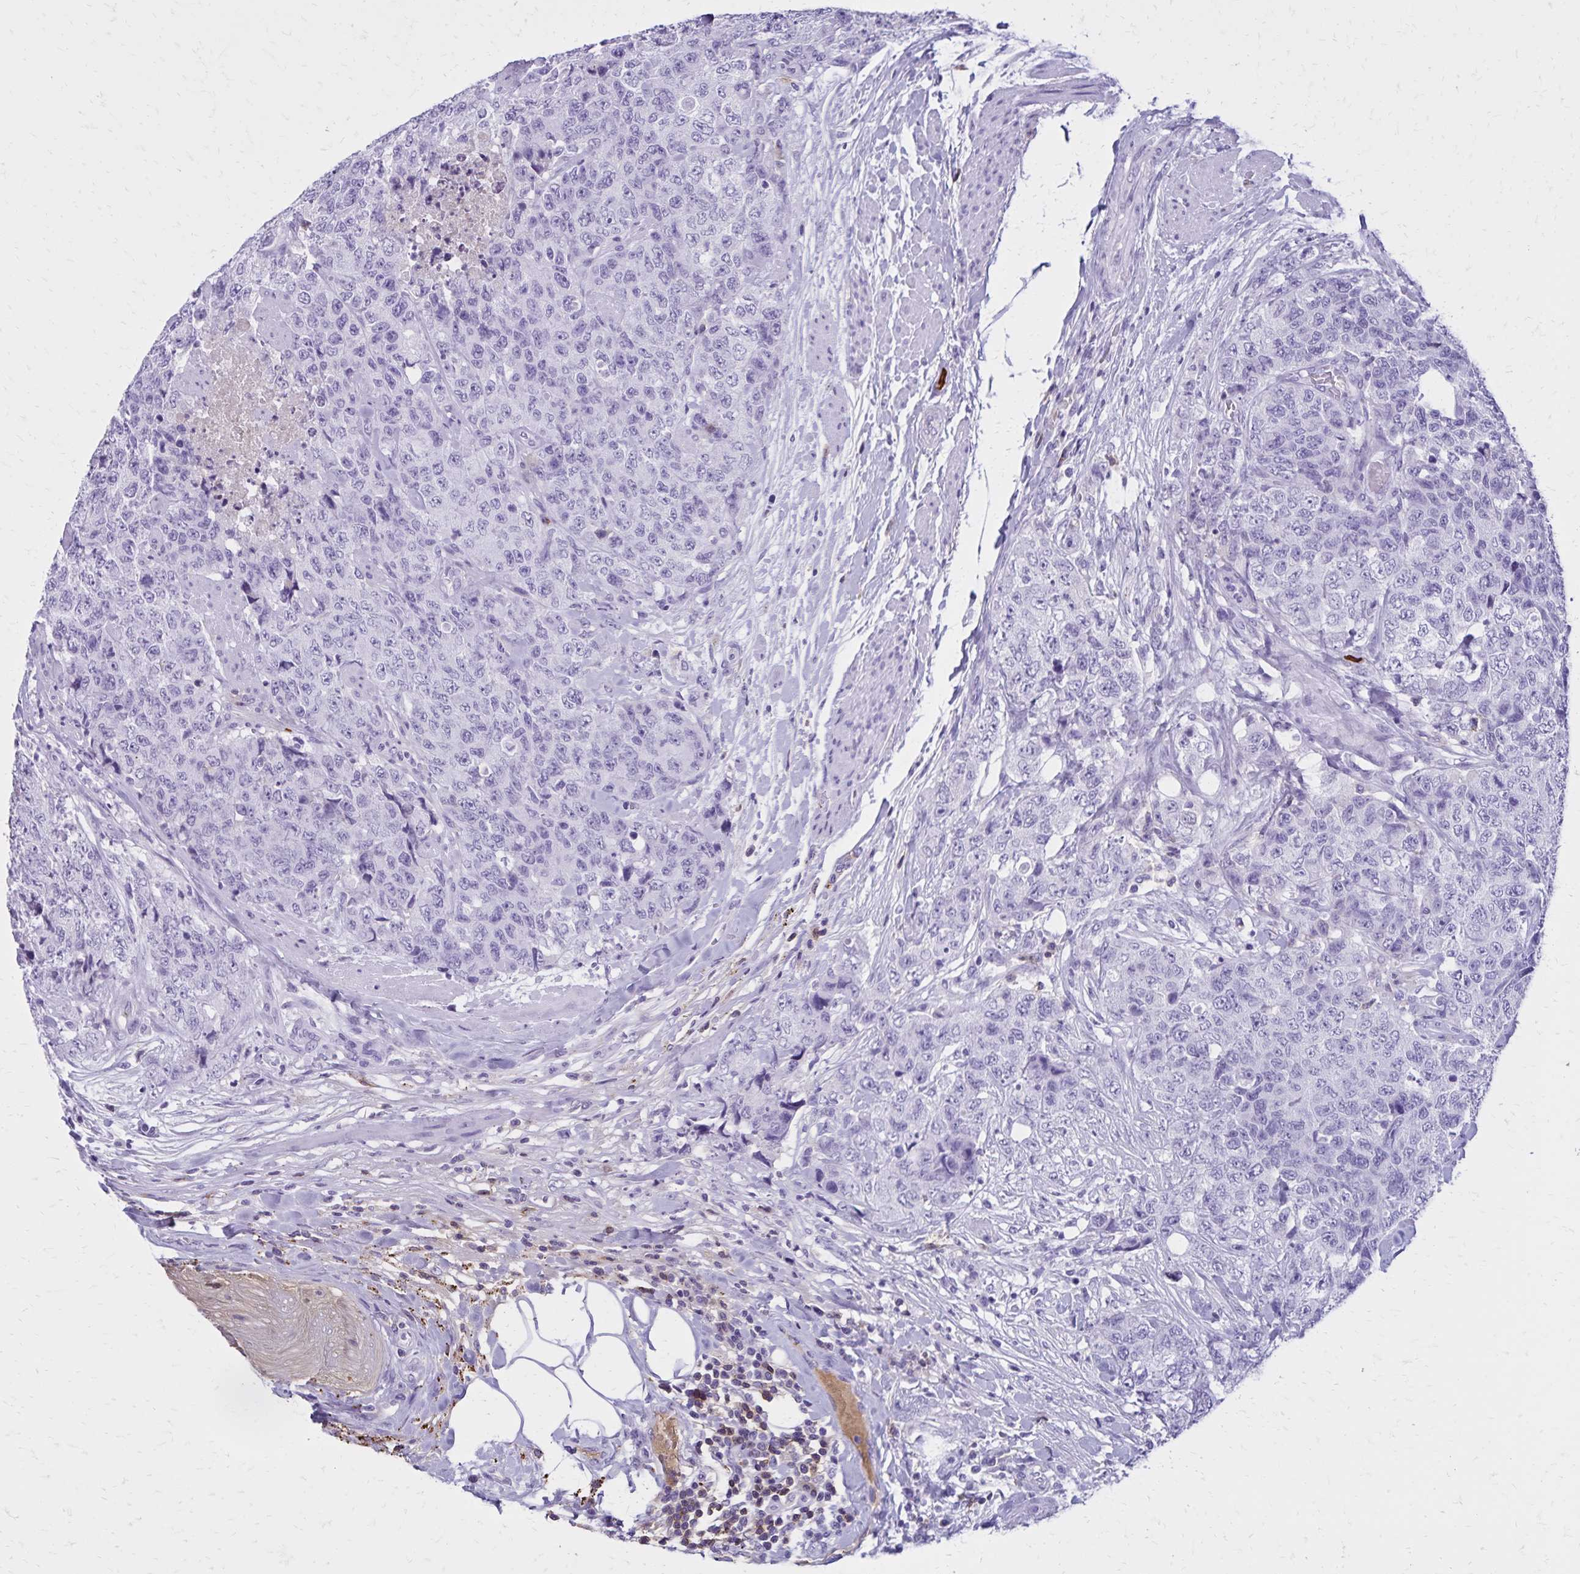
{"staining": {"intensity": "negative", "quantity": "none", "location": "none"}, "tissue": "urothelial cancer", "cell_type": "Tumor cells", "image_type": "cancer", "snomed": [{"axis": "morphology", "description": "Urothelial carcinoma, High grade"}, {"axis": "topography", "description": "Urinary bladder"}], "caption": "This is a histopathology image of IHC staining of urothelial carcinoma (high-grade), which shows no staining in tumor cells.", "gene": "CD27", "patient": {"sex": "female", "age": 78}}